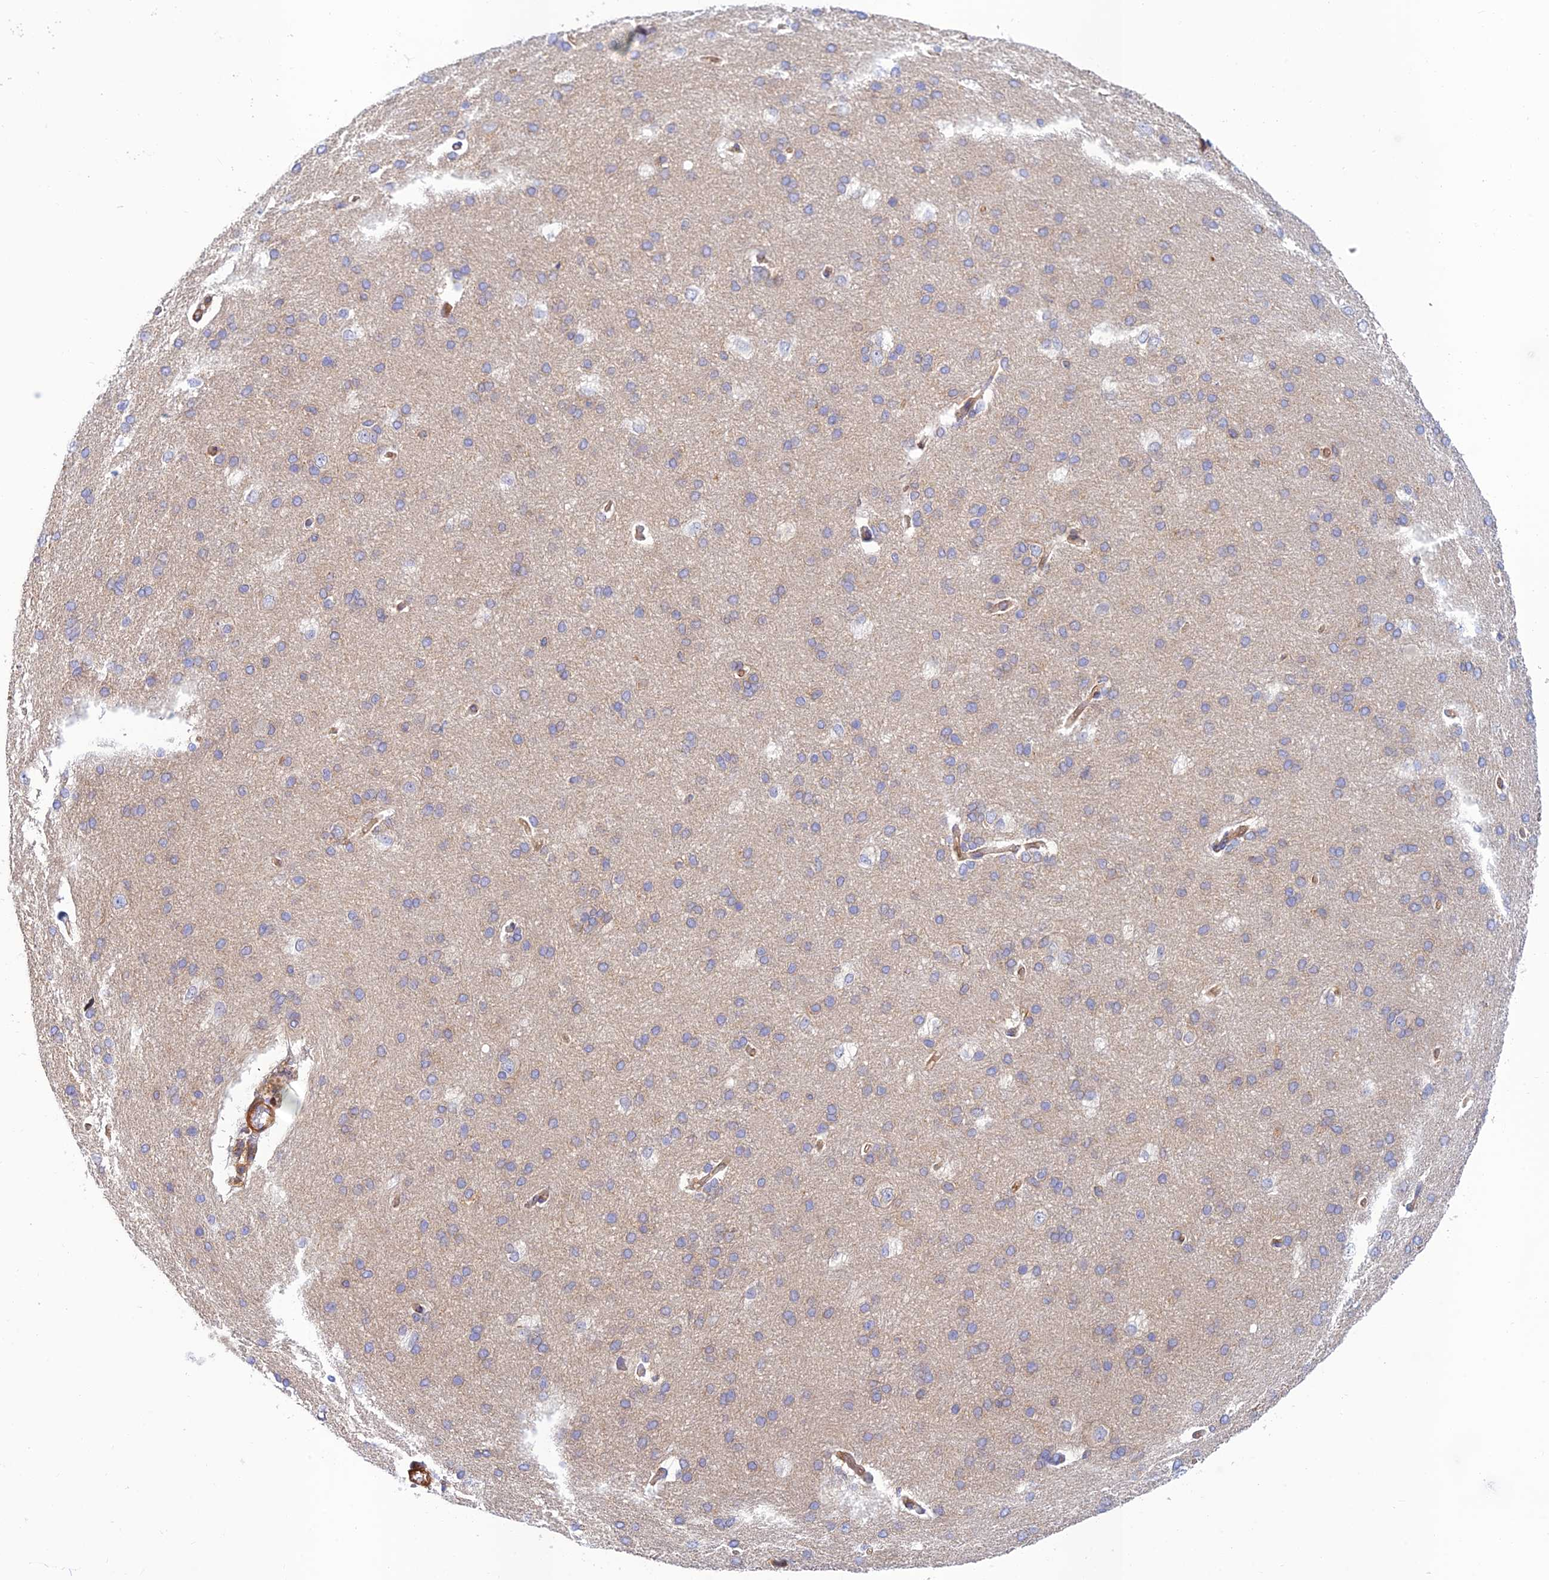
{"staining": {"intensity": "weak", "quantity": "25%-75%", "location": "cytoplasmic/membranous"}, "tissue": "cerebral cortex", "cell_type": "Endothelial cells", "image_type": "normal", "snomed": [{"axis": "morphology", "description": "Normal tissue, NOS"}, {"axis": "topography", "description": "Cerebral cortex"}], "caption": "Immunohistochemical staining of benign cerebral cortex exhibits 25%-75% levels of weak cytoplasmic/membranous protein staining in approximately 25%-75% of endothelial cells. (Stains: DAB (3,3'-diaminobenzidine) in brown, nuclei in blue, Microscopy: brightfield microscopy at high magnification).", "gene": "PPP1R12C", "patient": {"sex": "male", "age": 62}}